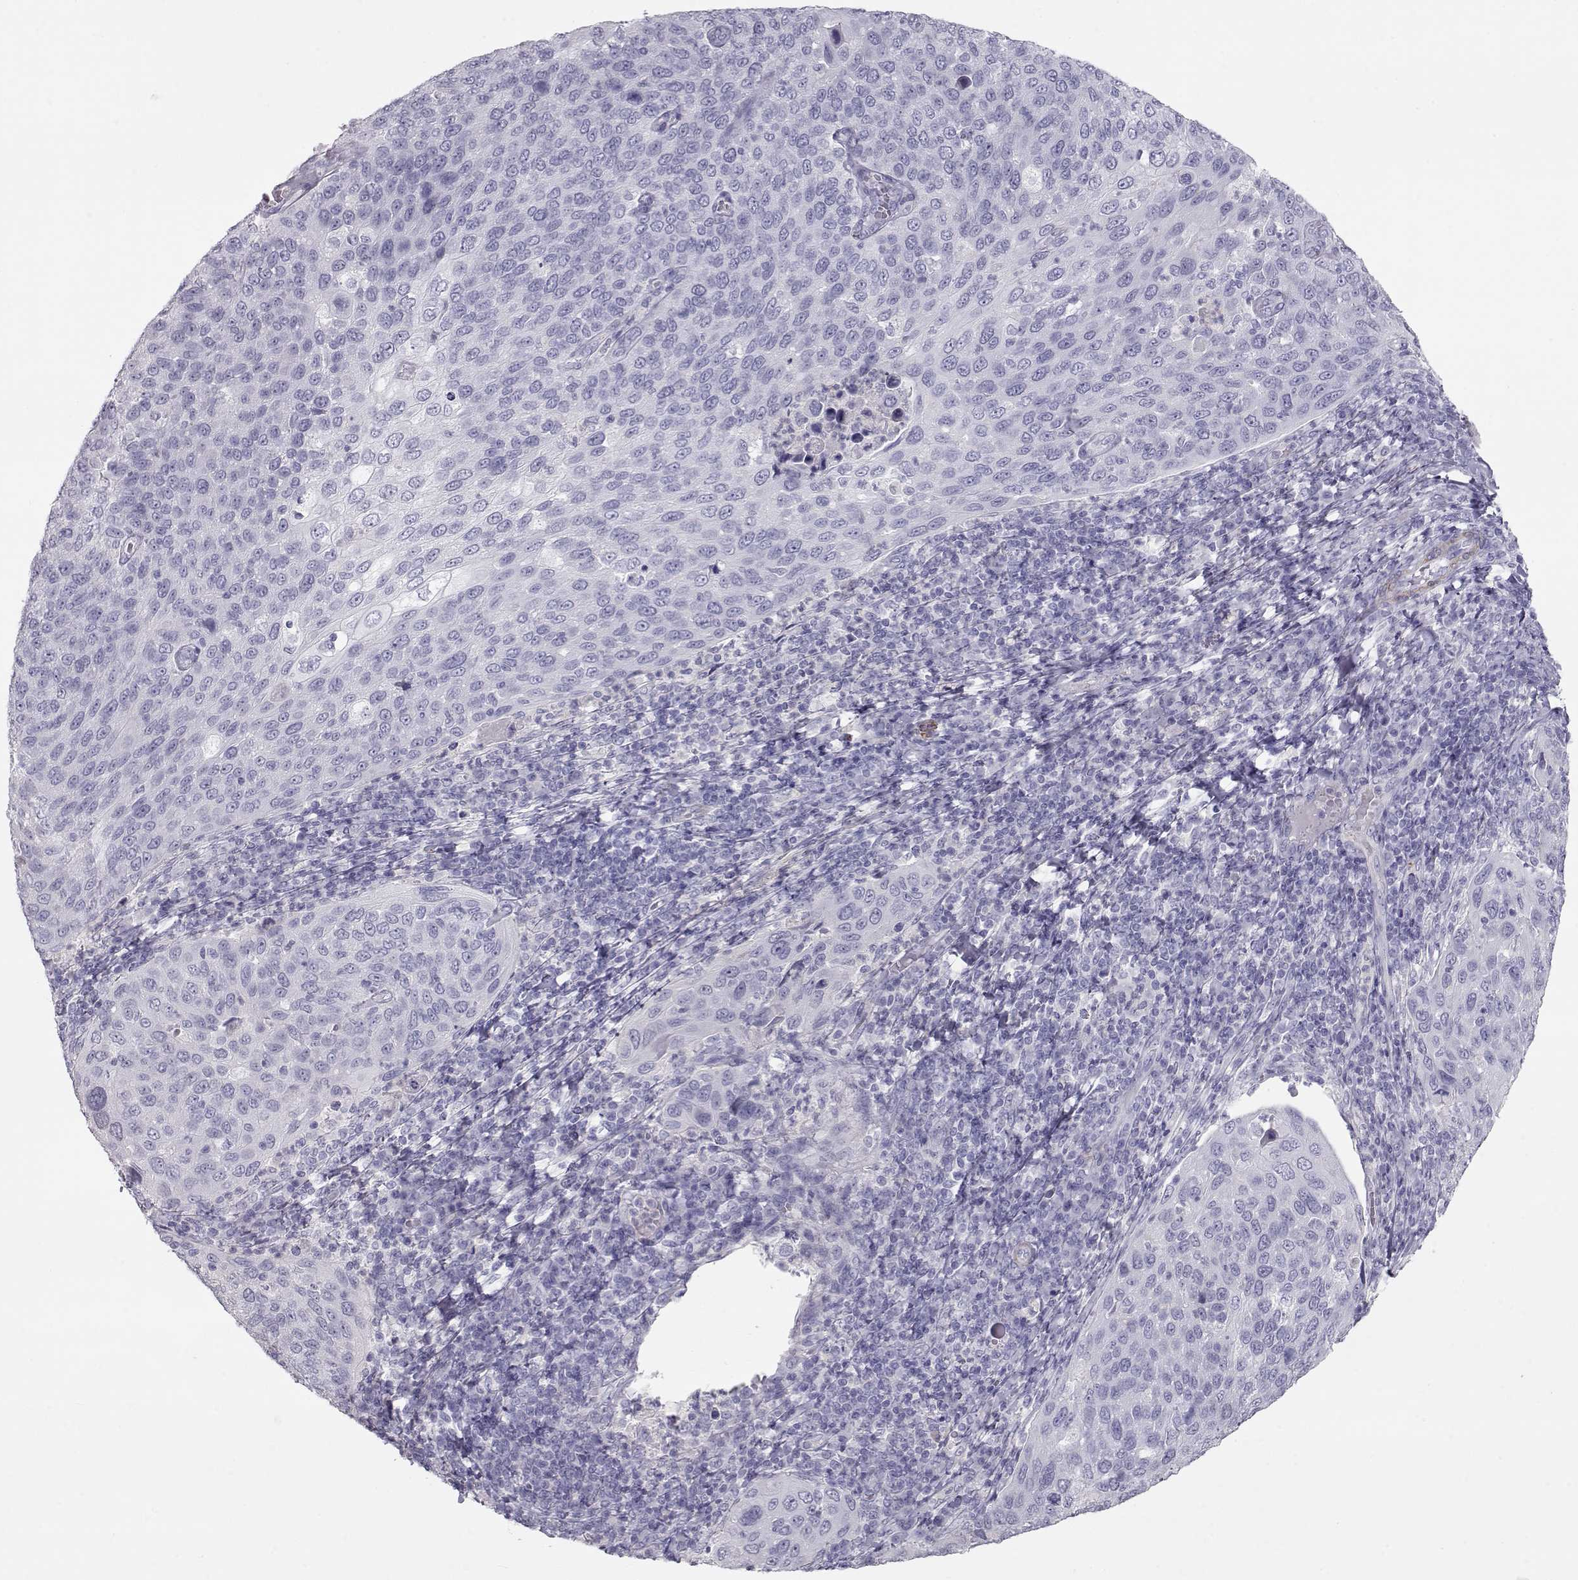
{"staining": {"intensity": "negative", "quantity": "none", "location": "none"}, "tissue": "cervical cancer", "cell_type": "Tumor cells", "image_type": "cancer", "snomed": [{"axis": "morphology", "description": "Squamous cell carcinoma, NOS"}, {"axis": "topography", "description": "Cervix"}], "caption": "Cervical squamous cell carcinoma was stained to show a protein in brown. There is no significant staining in tumor cells. (DAB (3,3'-diaminobenzidine) IHC with hematoxylin counter stain).", "gene": "SLITRK3", "patient": {"sex": "female", "age": 54}}